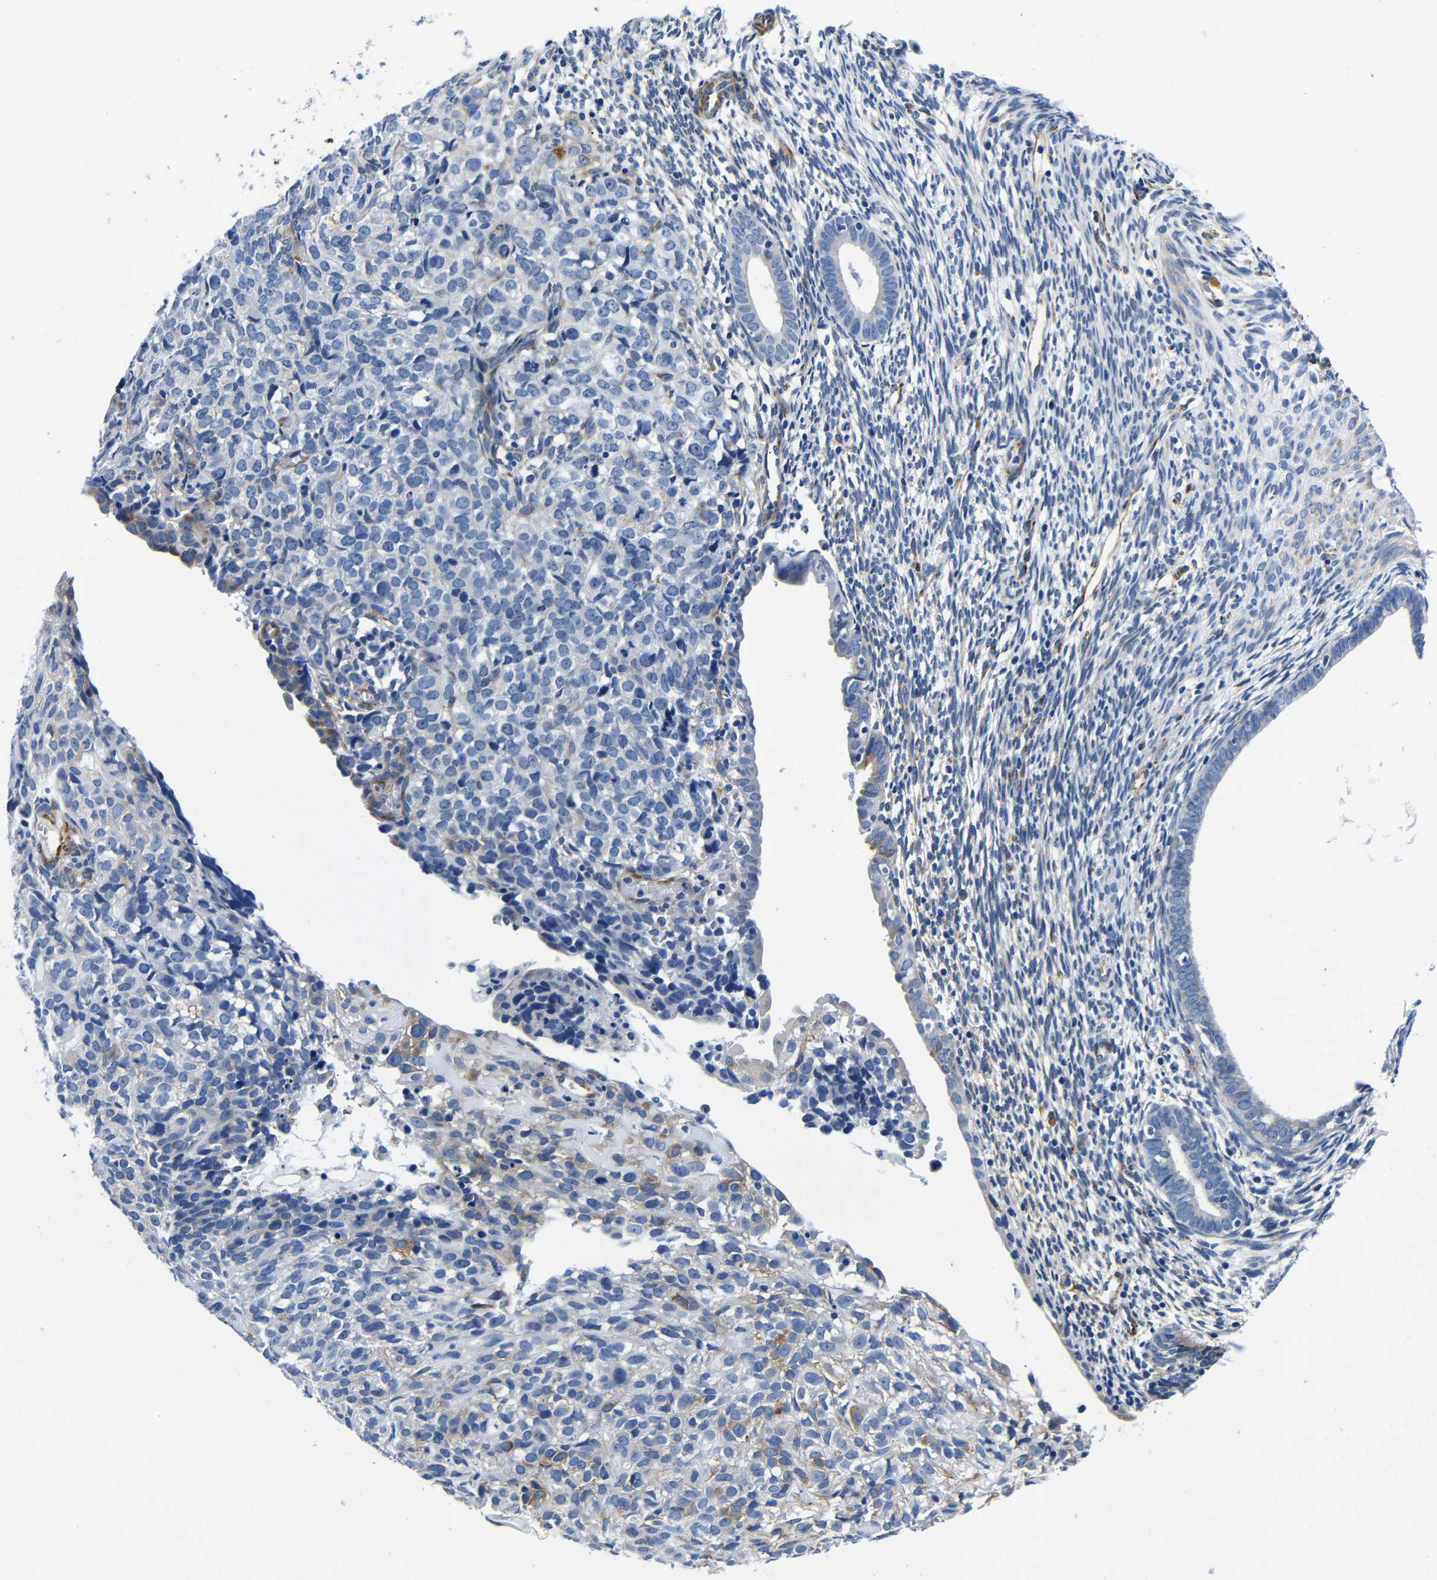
{"staining": {"intensity": "negative", "quantity": "none", "location": "none"}, "tissue": "endometrium", "cell_type": "Cells in endometrial stroma", "image_type": "normal", "snomed": [{"axis": "morphology", "description": "Normal tissue, NOS"}, {"axis": "morphology", "description": "Adenocarcinoma, NOS"}, {"axis": "topography", "description": "Endometrium"}, {"axis": "topography", "description": "Ovary"}], "caption": "An immunohistochemistry micrograph of benign endometrium is shown. There is no staining in cells in endometrial stroma of endometrium. (DAB immunohistochemistry visualized using brightfield microscopy, high magnification).", "gene": "LRIG1", "patient": {"sex": "female", "age": 68}}